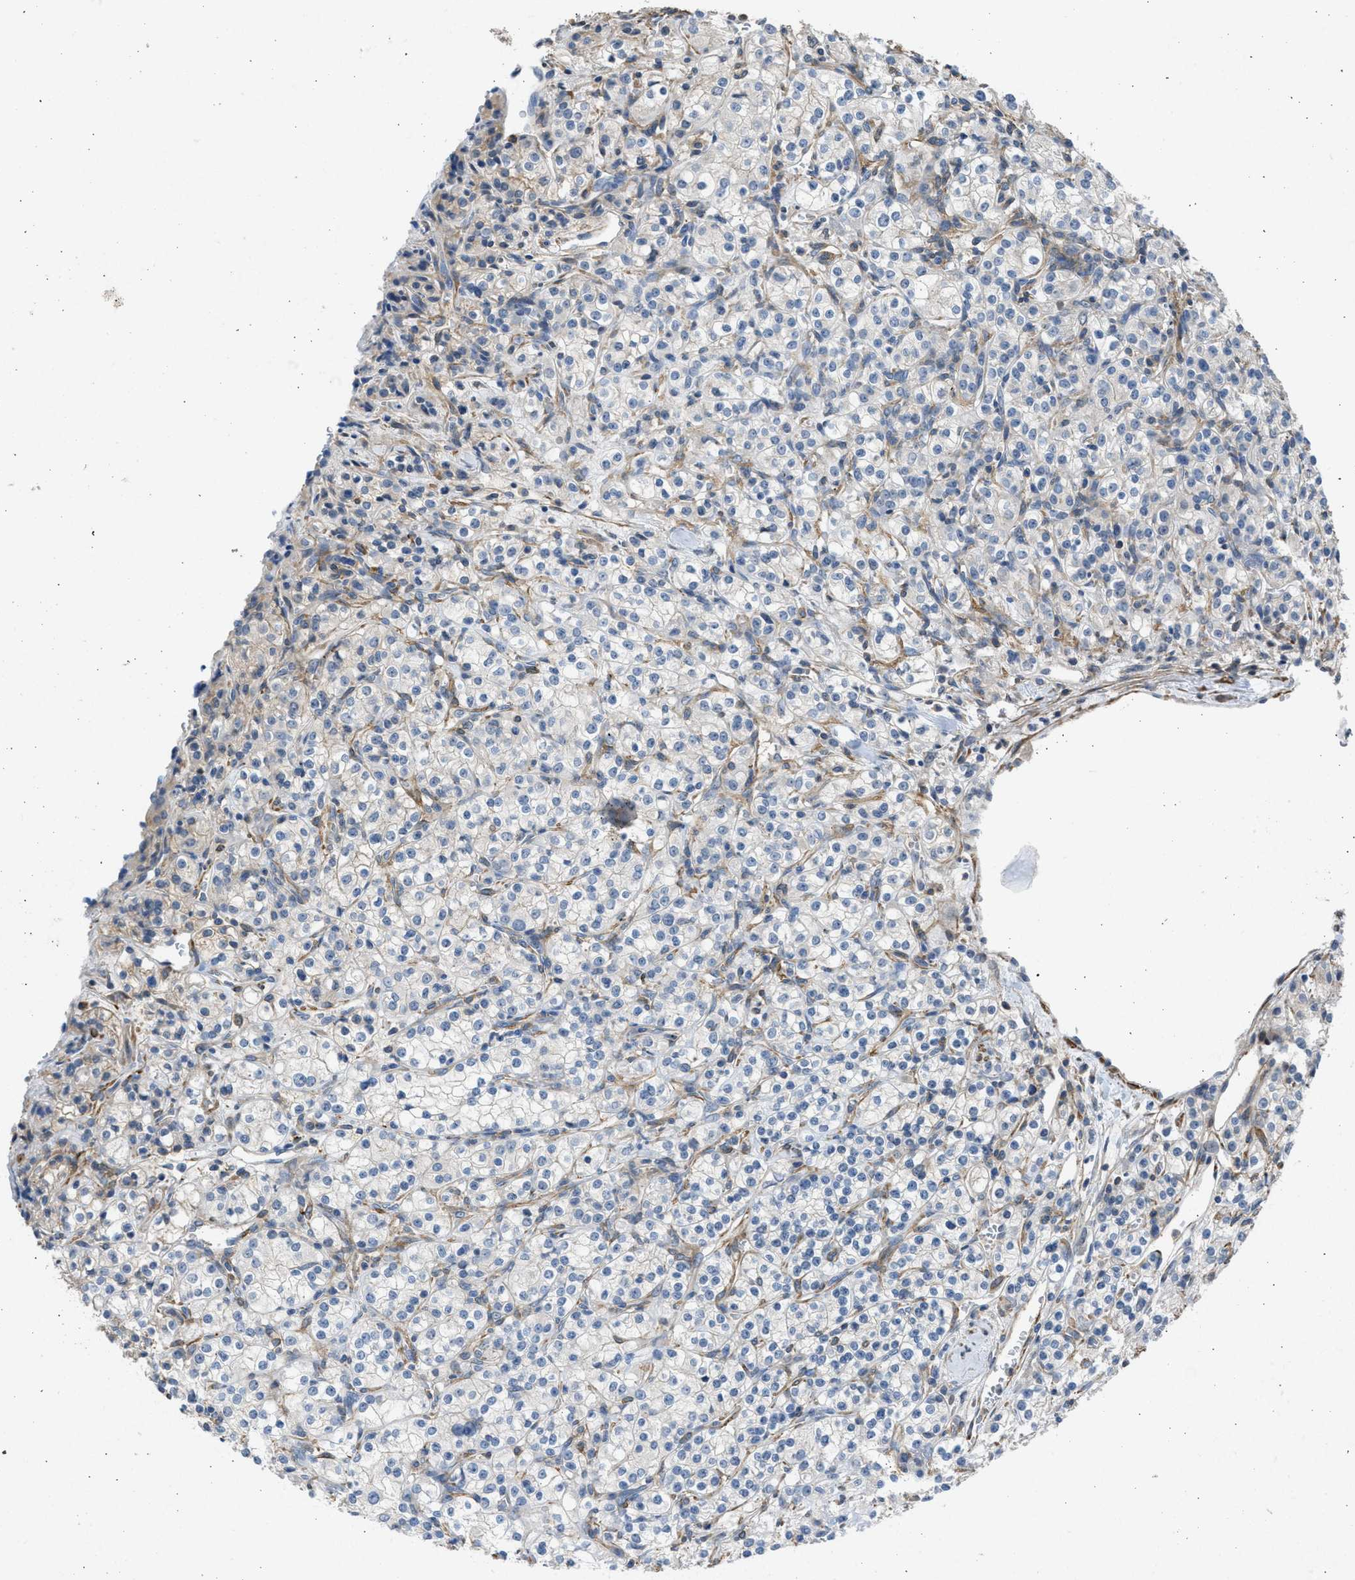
{"staining": {"intensity": "negative", "quantity": "none", "location": "none"}, "tissue": "renal cancer", "cell_type": "Tumor cells", "image_type": "cancer", "snomed": [{"axis": "morphology", "description": "Adenocarcinoma, NOS"}, {"axis": "topography", "description": "Kidney"}], "caption": "High magnification brightfield microscopy of renal adenocarcinoma stained with DAB (3,3'-diaminobenzidine) (brown) and counterstained with hematoxylin (blue): tumor cells show no significant positivity.", "gene": "PCNX3", "patient": {"sex": "male", "age": 77}}